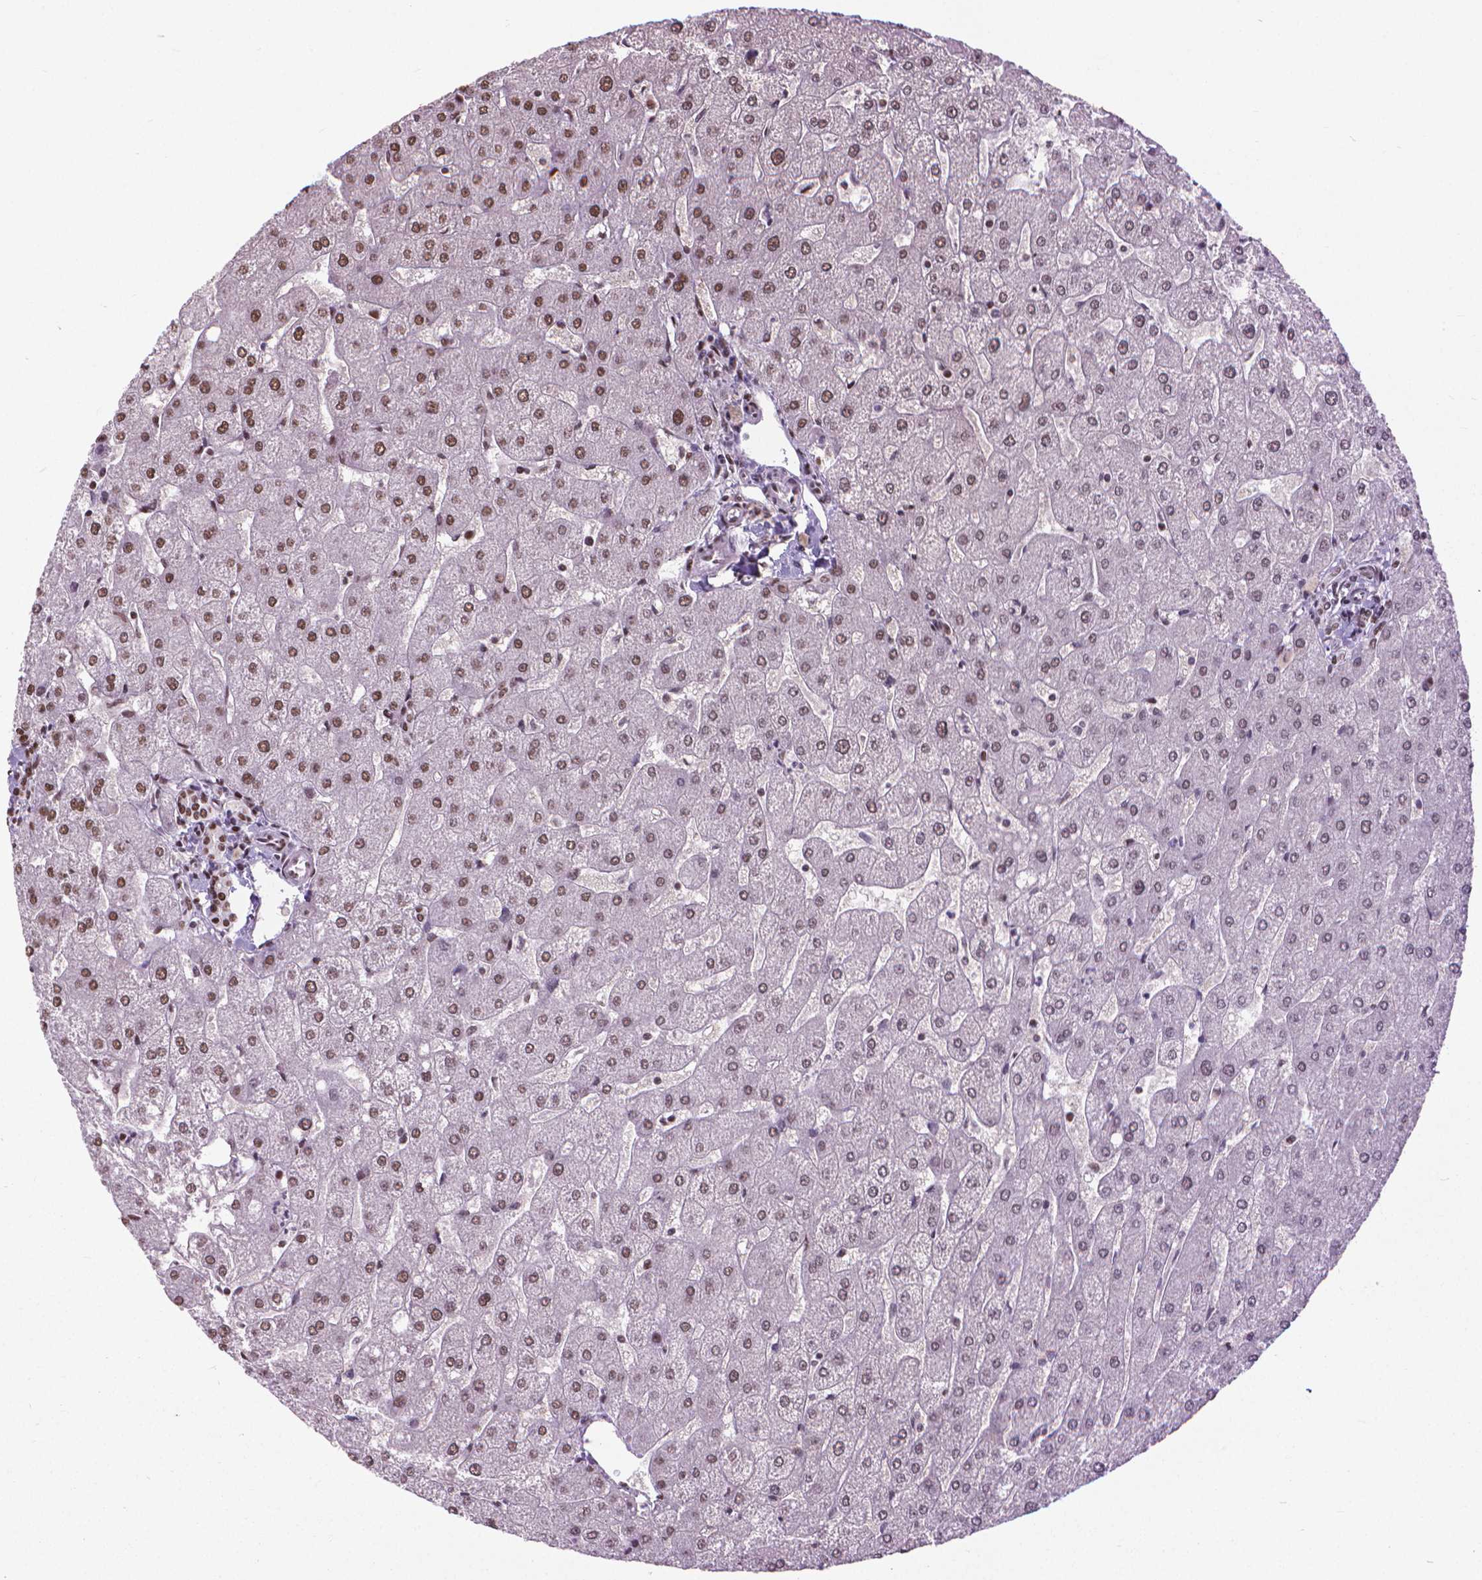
{"staining": {"intensity": "moderate", "quantity": ">75%", "location": "nuclear"}, "tissue": "liver", "cell_type": "Cholangiocytes", "image_type": "normal", "snomed": [{"axis": "morphology", "description": "Normal tissue, NOS"}, {"axis": "topography", "description": "Liver"}], "caption": "Liver stained with immunohistochemistry (IHC) displays moderate nuclear positivity in about >75% of cholangiocytes. The protein is shown in brown color, while the nuclei are stained blue.", "gene": "AKAP8", "patient": {"sex": "male", "age": 67}}